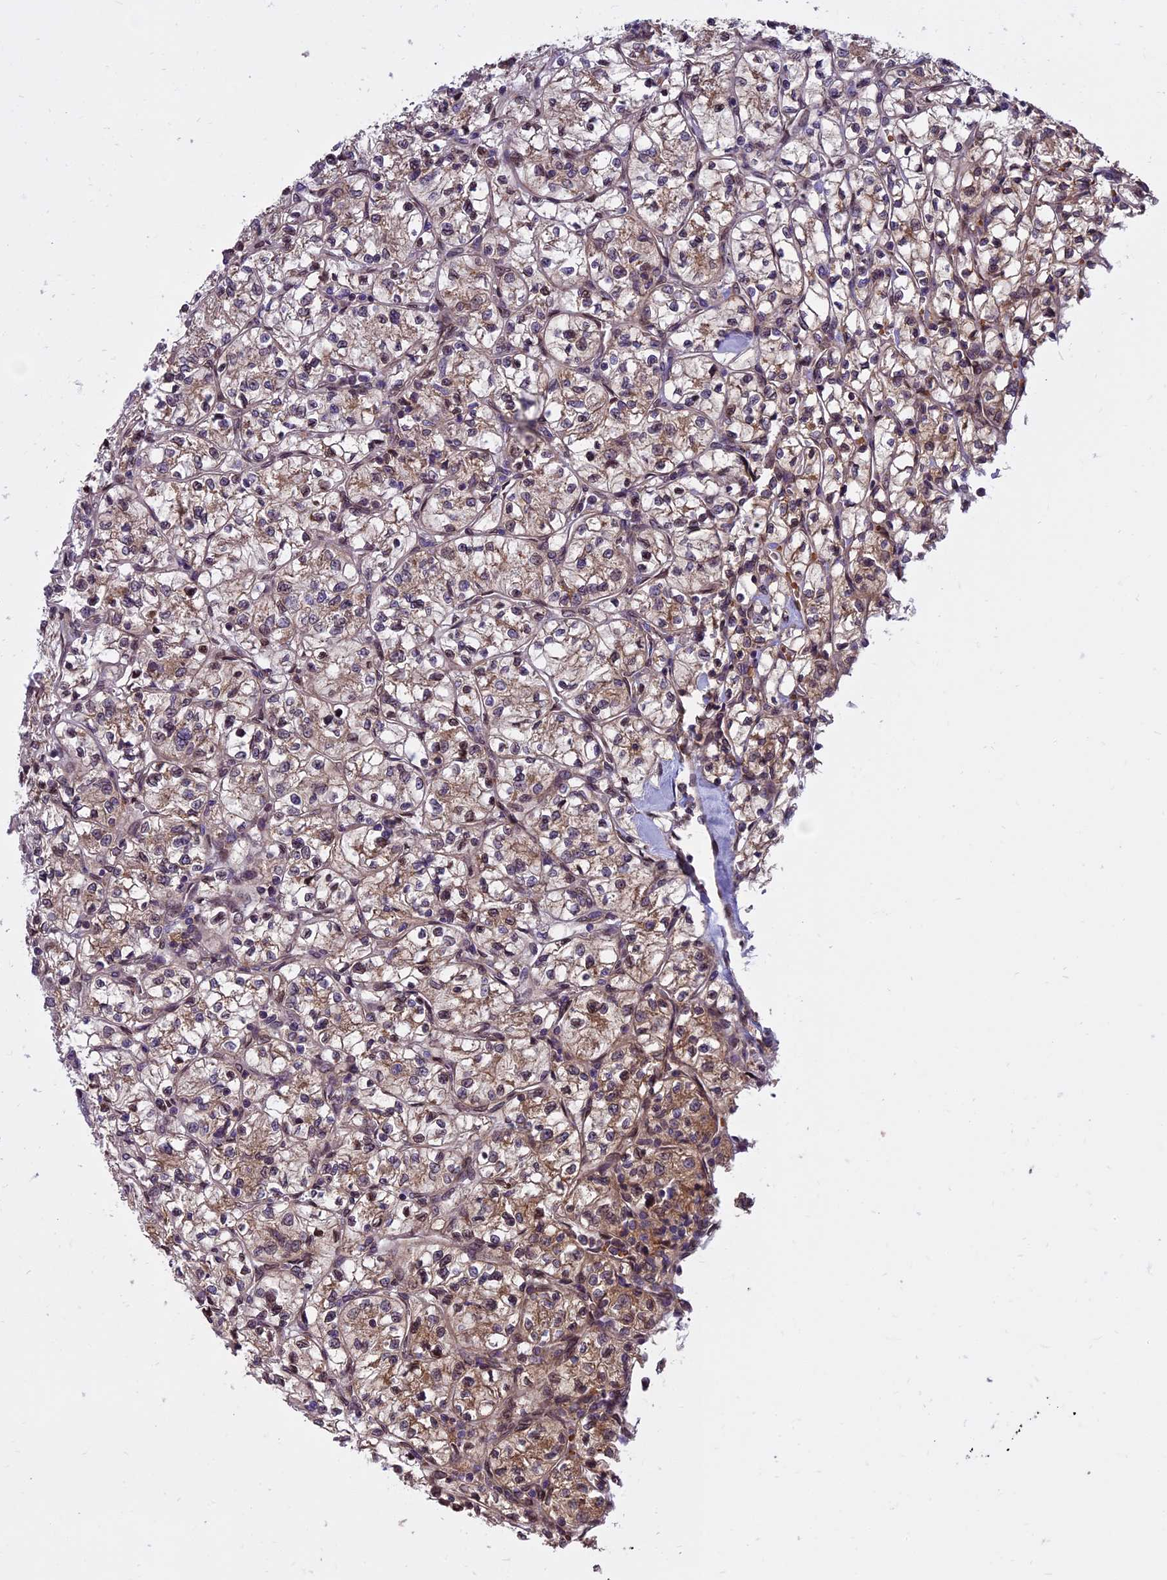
{"staining": {"intensity": "moderate", "quantity": "25%-75%", "location": "cytoplasmic/membranous"}, "tissue": "renal cancer", "cell_type": "Tumor cells", "image_type": "cancer", "snomed": [{"axis": "morphology", "description": "Adenocarcinoma, NOS"}, {"axis": "topography", "description": "Kidney"}], "caption": "Approximately 25%-75% of tumor cells in human adenocarcinoma (renal) demonstrate moderate cytoplasmic/membranous protein staining as visualized by brown immunohistochemical staining.", "gene": "CHMP2A", "patient": {"sex": "female", "age": 64}}